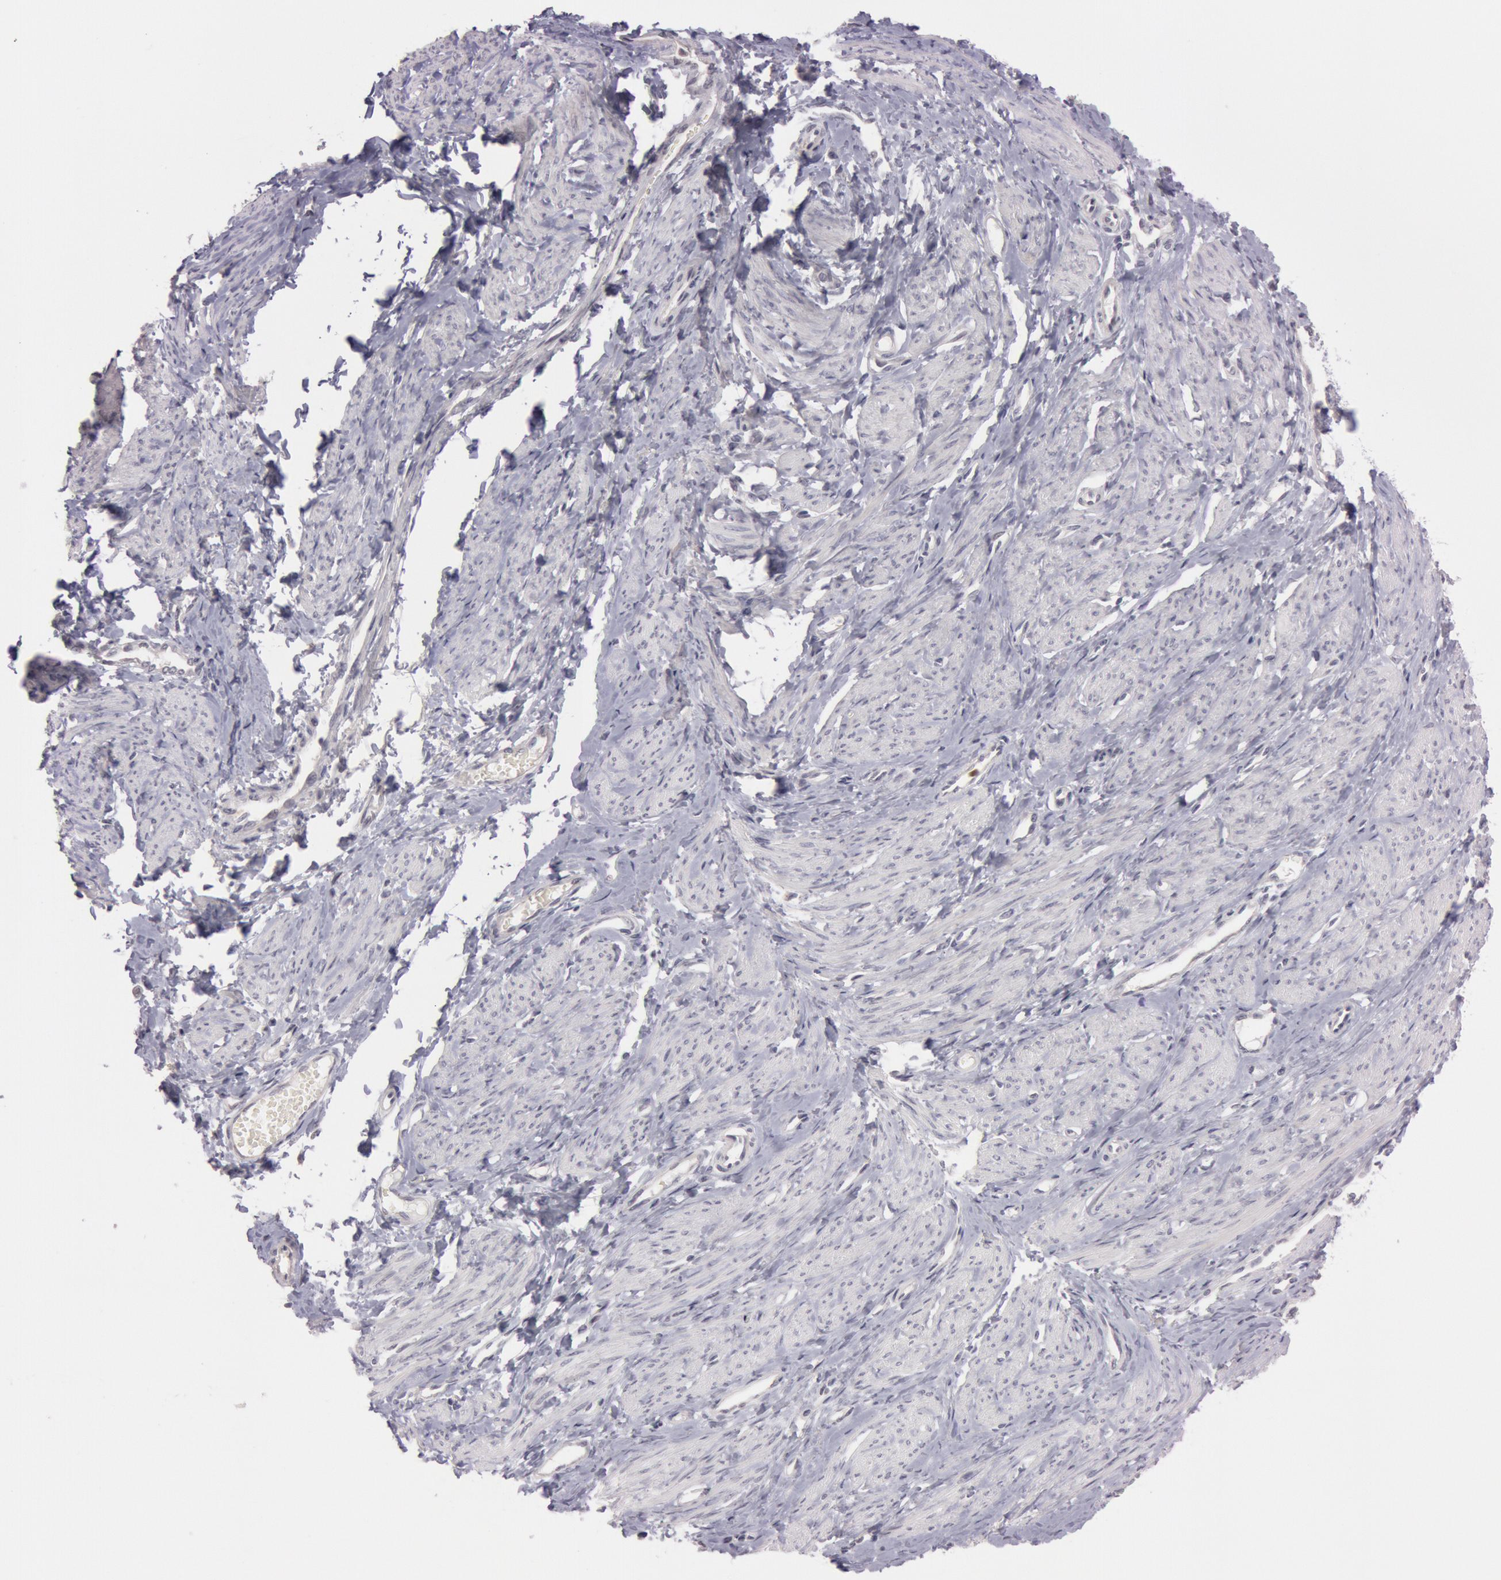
{"staining": {"intensity": "negative", "quantity": "none", "location": "none"}, "tissue": "smooth muscle", "cell_type": "Smooth muscle cells", "image_type": "normal", "snomed": [{"axis": "morphology", "description": "Normal tissue, NOS"}, {"axis": "topography", "description": "Smooth muscle"}, {"axis": "topography", "description": "Uterus"}], "caption": "An image of smooth muscle stained for a protein shows no brown staining in smooth muscle cells. (Brightfield microscopy of DAB immunohistochemistry at high magnification).", "gene": "KDM6A", "patient": {"sex": "female", "age": 39}}